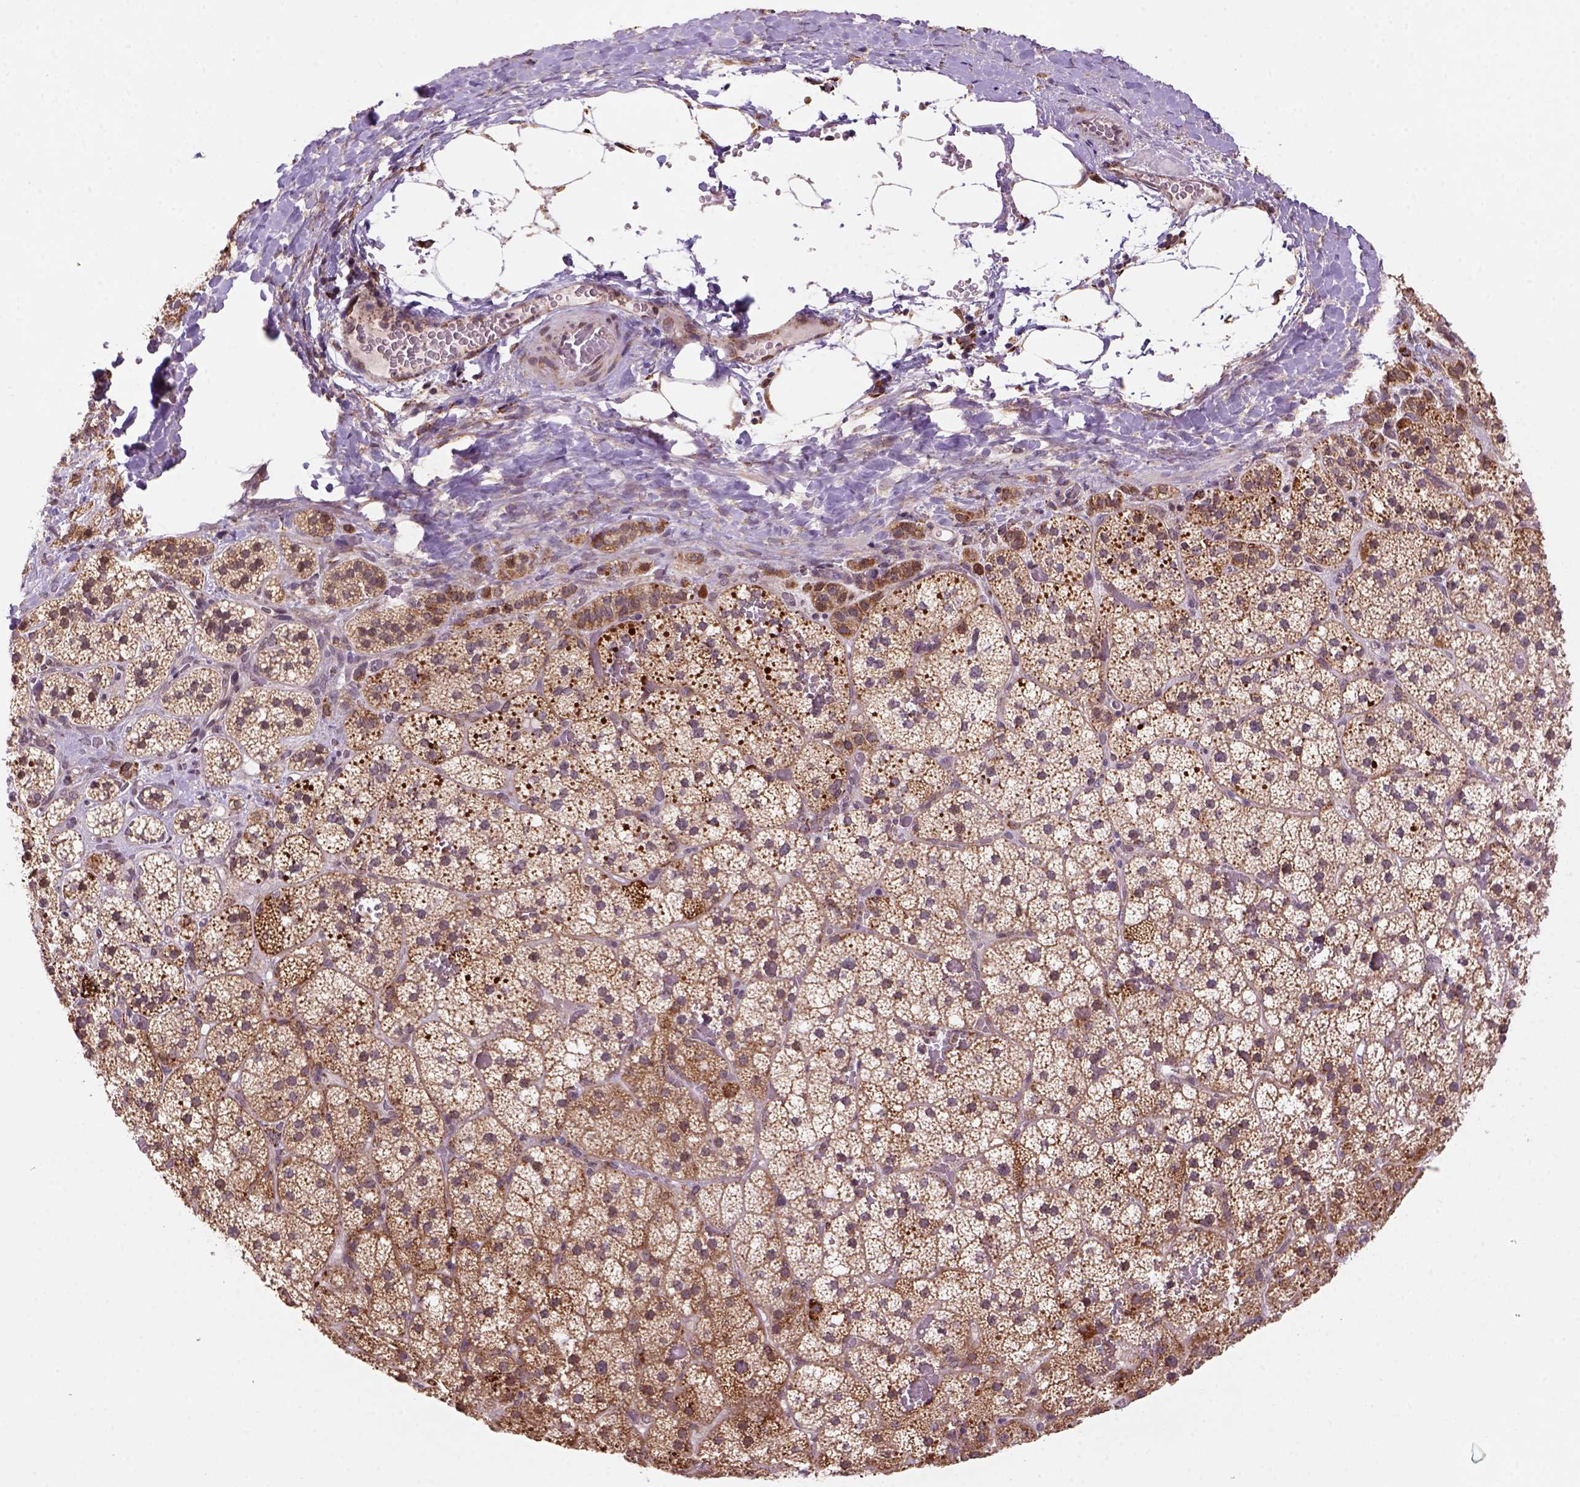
{"staining": {"intensity": "strong", "quantity": ">75%", "location": "cytoplasmic/membranous"}, "tissue": "adrenal gland", "cell_type": "Glandular cells", "image_type": "normal", "snomed": [{"axis": "morphology", "description": "Normal tissue, NOS"}, {"axis": "topography", "description": "Adrenal gland"}], "caption": "An immunohistochemistry photomicrograph of unremarkable tissue is shown. Protein staining in brown highlights strong cytoplasmic/membranous positivity in adrenal gland within glandular cells.", "gene": "FZD7", "patient": {"sex": "male", "age": 53}}